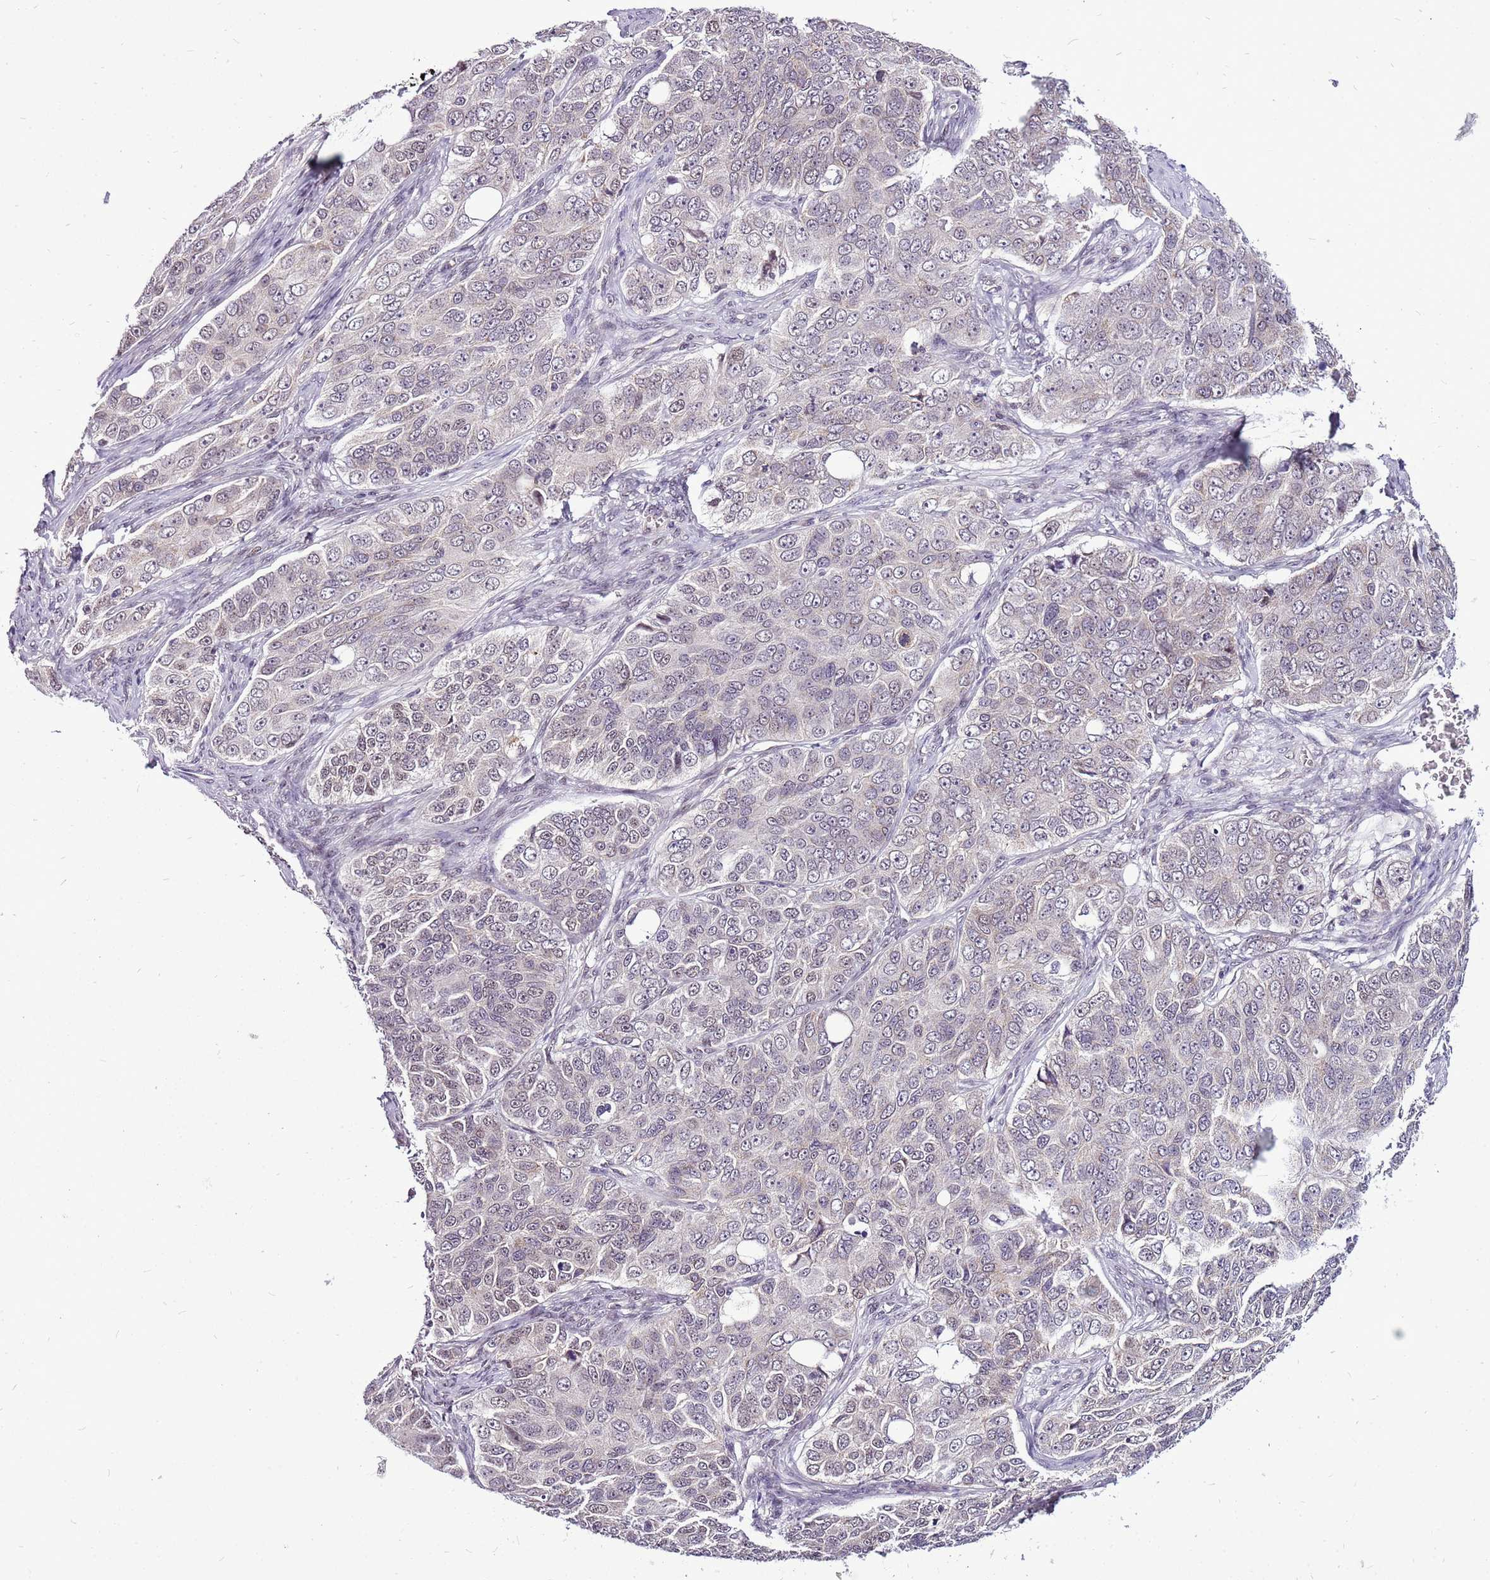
{"staining": {"intensity": "weak", "quantity": "<25%", "location": "nuclear"}, "tissue": "ovarian cancer", "cell_type": "Tumor cells", "image_type": "cancer", "snomed": [{"axis": "morphology", "description": "Carcinoma, endometroid"}, {"axis": "topography", "description": "Ovary"}], "caption": "This is an IHC histopathology image of ovarian endometroid carcinoma. There is no staining in tumor cells.", "gene": "CCDC166", "patient": {"sex": "female", "age": 51}}